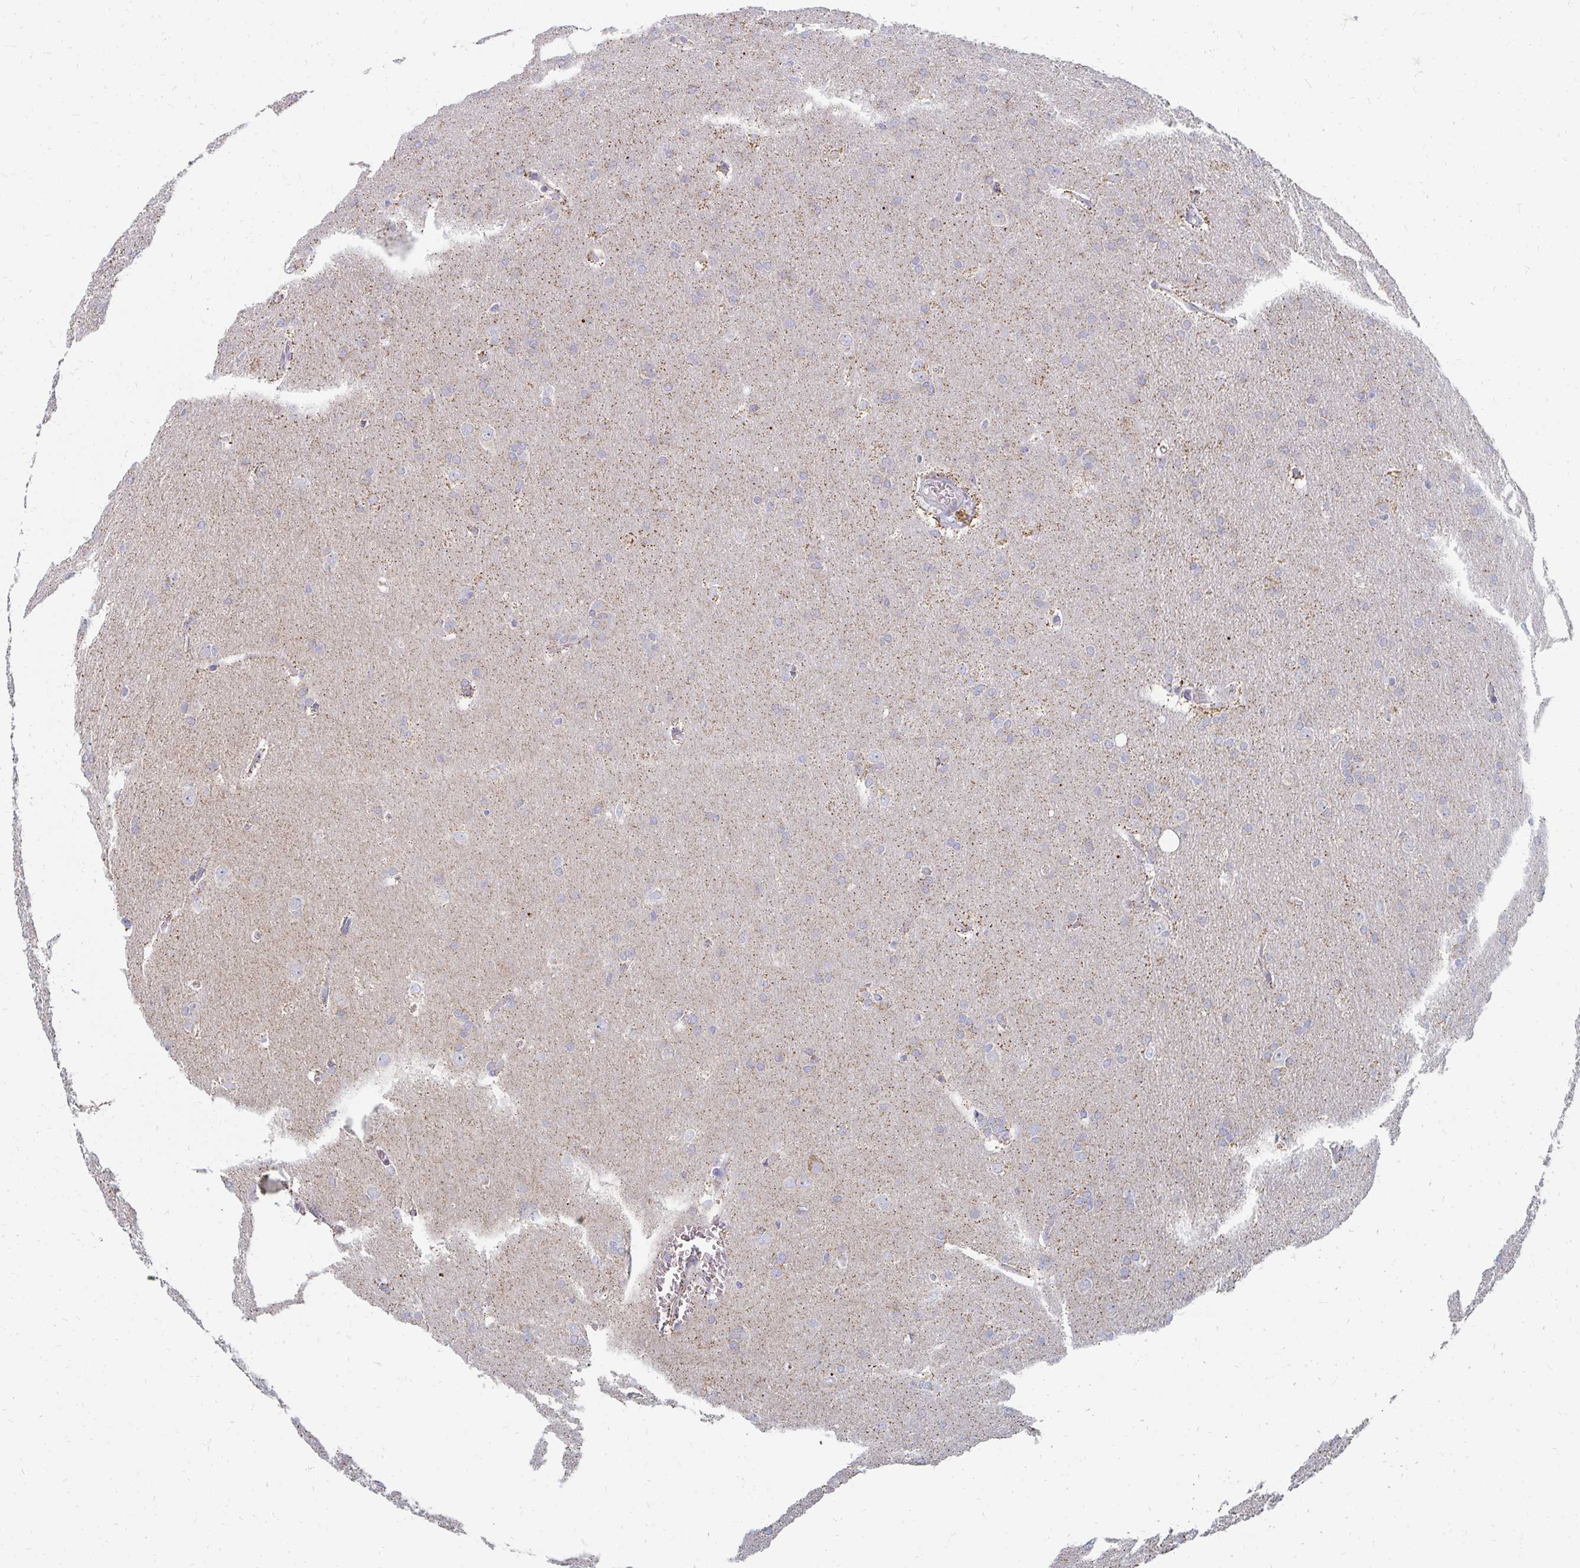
{"staining": {"intensity": "negative", "quantity": "none", "location": "none"}, "tissue": "glioma", "cell_type": "Tumor cells", "image_type": "cancer", "snomed": [{"axis": "morphology", "description": "Glioma, malignant, Low grade"}, {"axis": "topography", "description": "Brain"}], "caption": "Tumor cells are negative for protein expression in human malignant glioma (low-grade).", "gene": "OR10V1", "patient": {"sex": "female", "age": 32}}